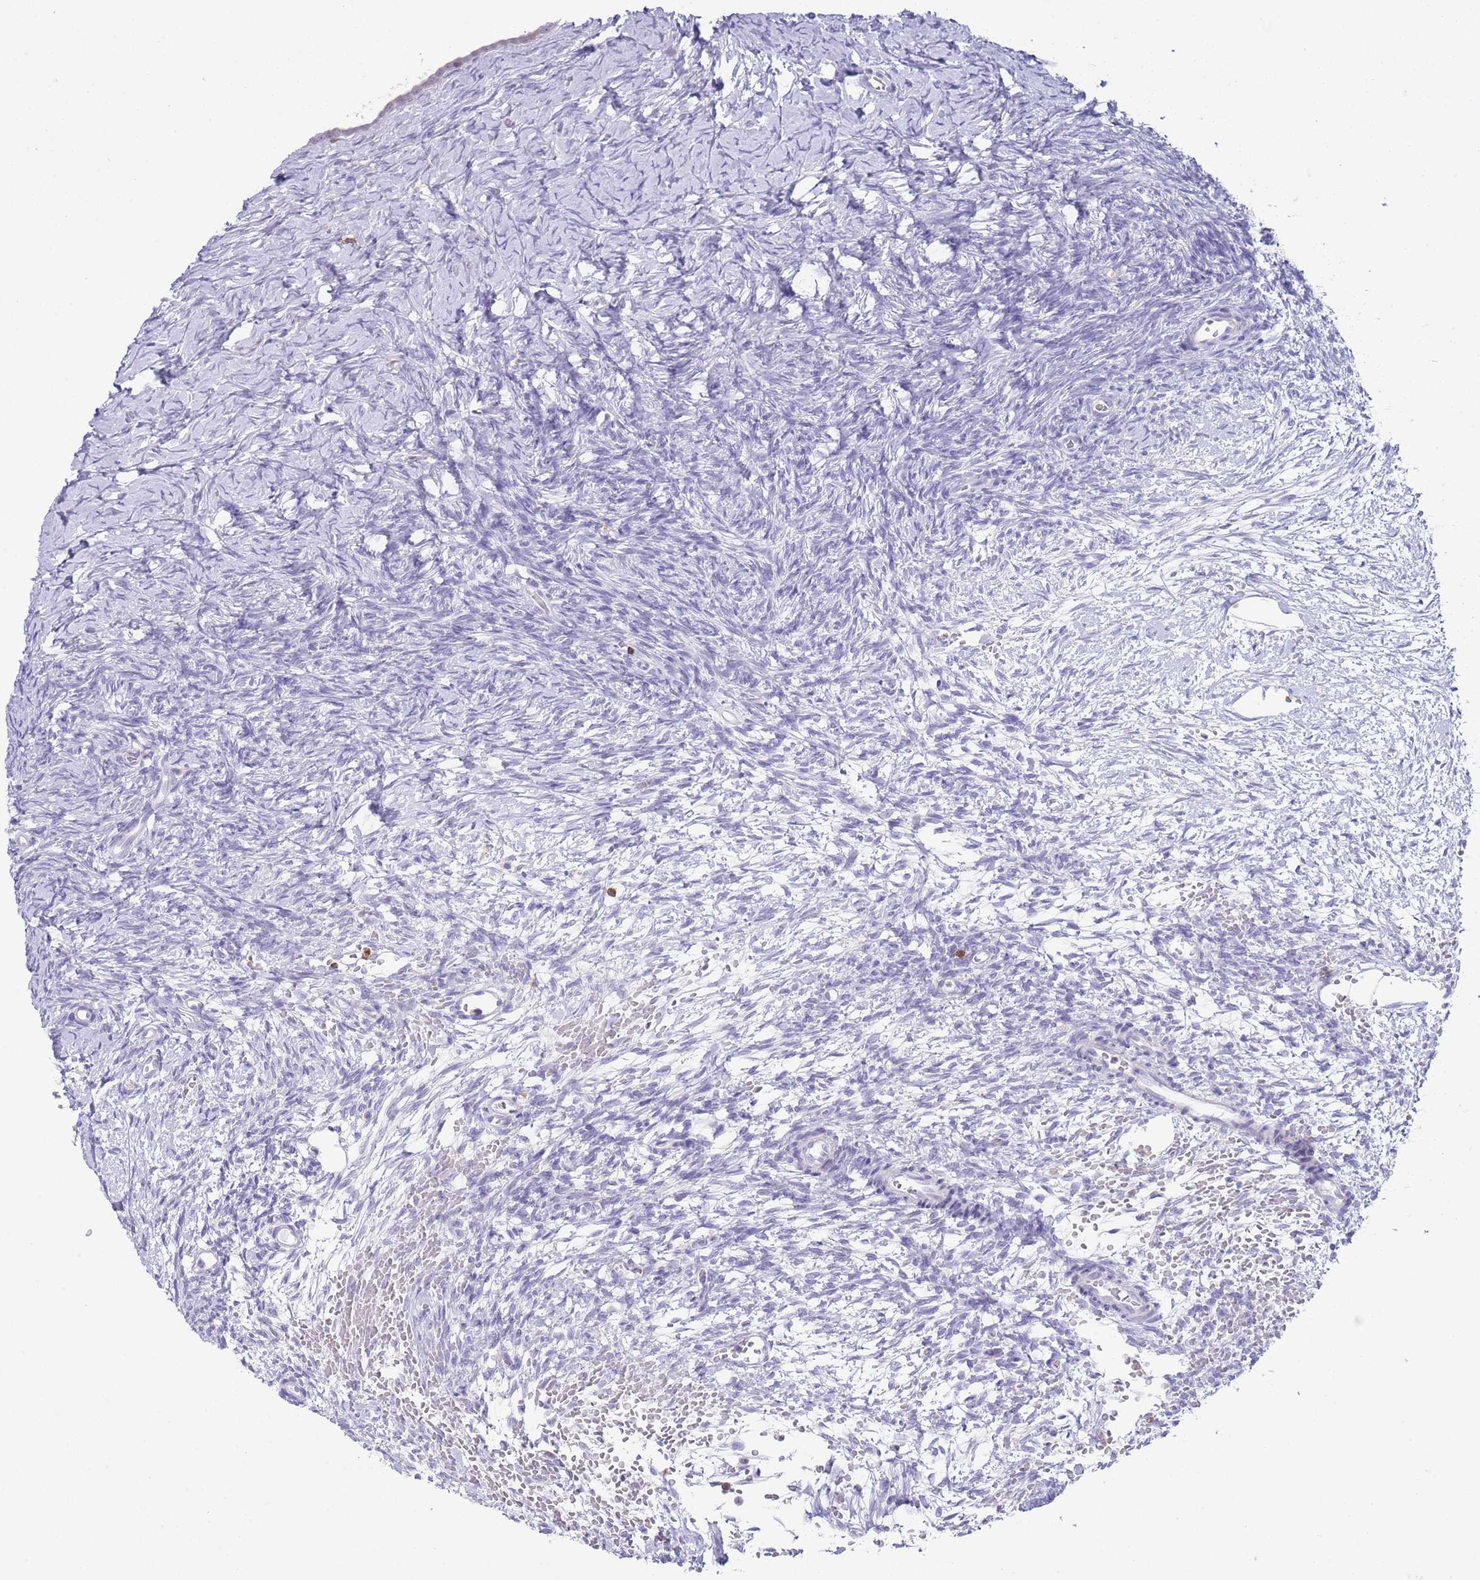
{"staining": {"intensity": "negative", "quantity": "none", "location": "none"}, "tissue": "ovary", "cell_type": "Ovarian stroma cells", "image_type": "normal", "snomed": [{"axis": "morphology", "description": "Normal tissue, NOS"}, {"axis": "topography", "description": "Ovary"}], "caption": "This is an immunohistochemistry micrograph of benign ovary. There is no positivity in ovarian stroma cells.", "gene": "LPXN", "patient": {"sex": "female", "age": 39}}